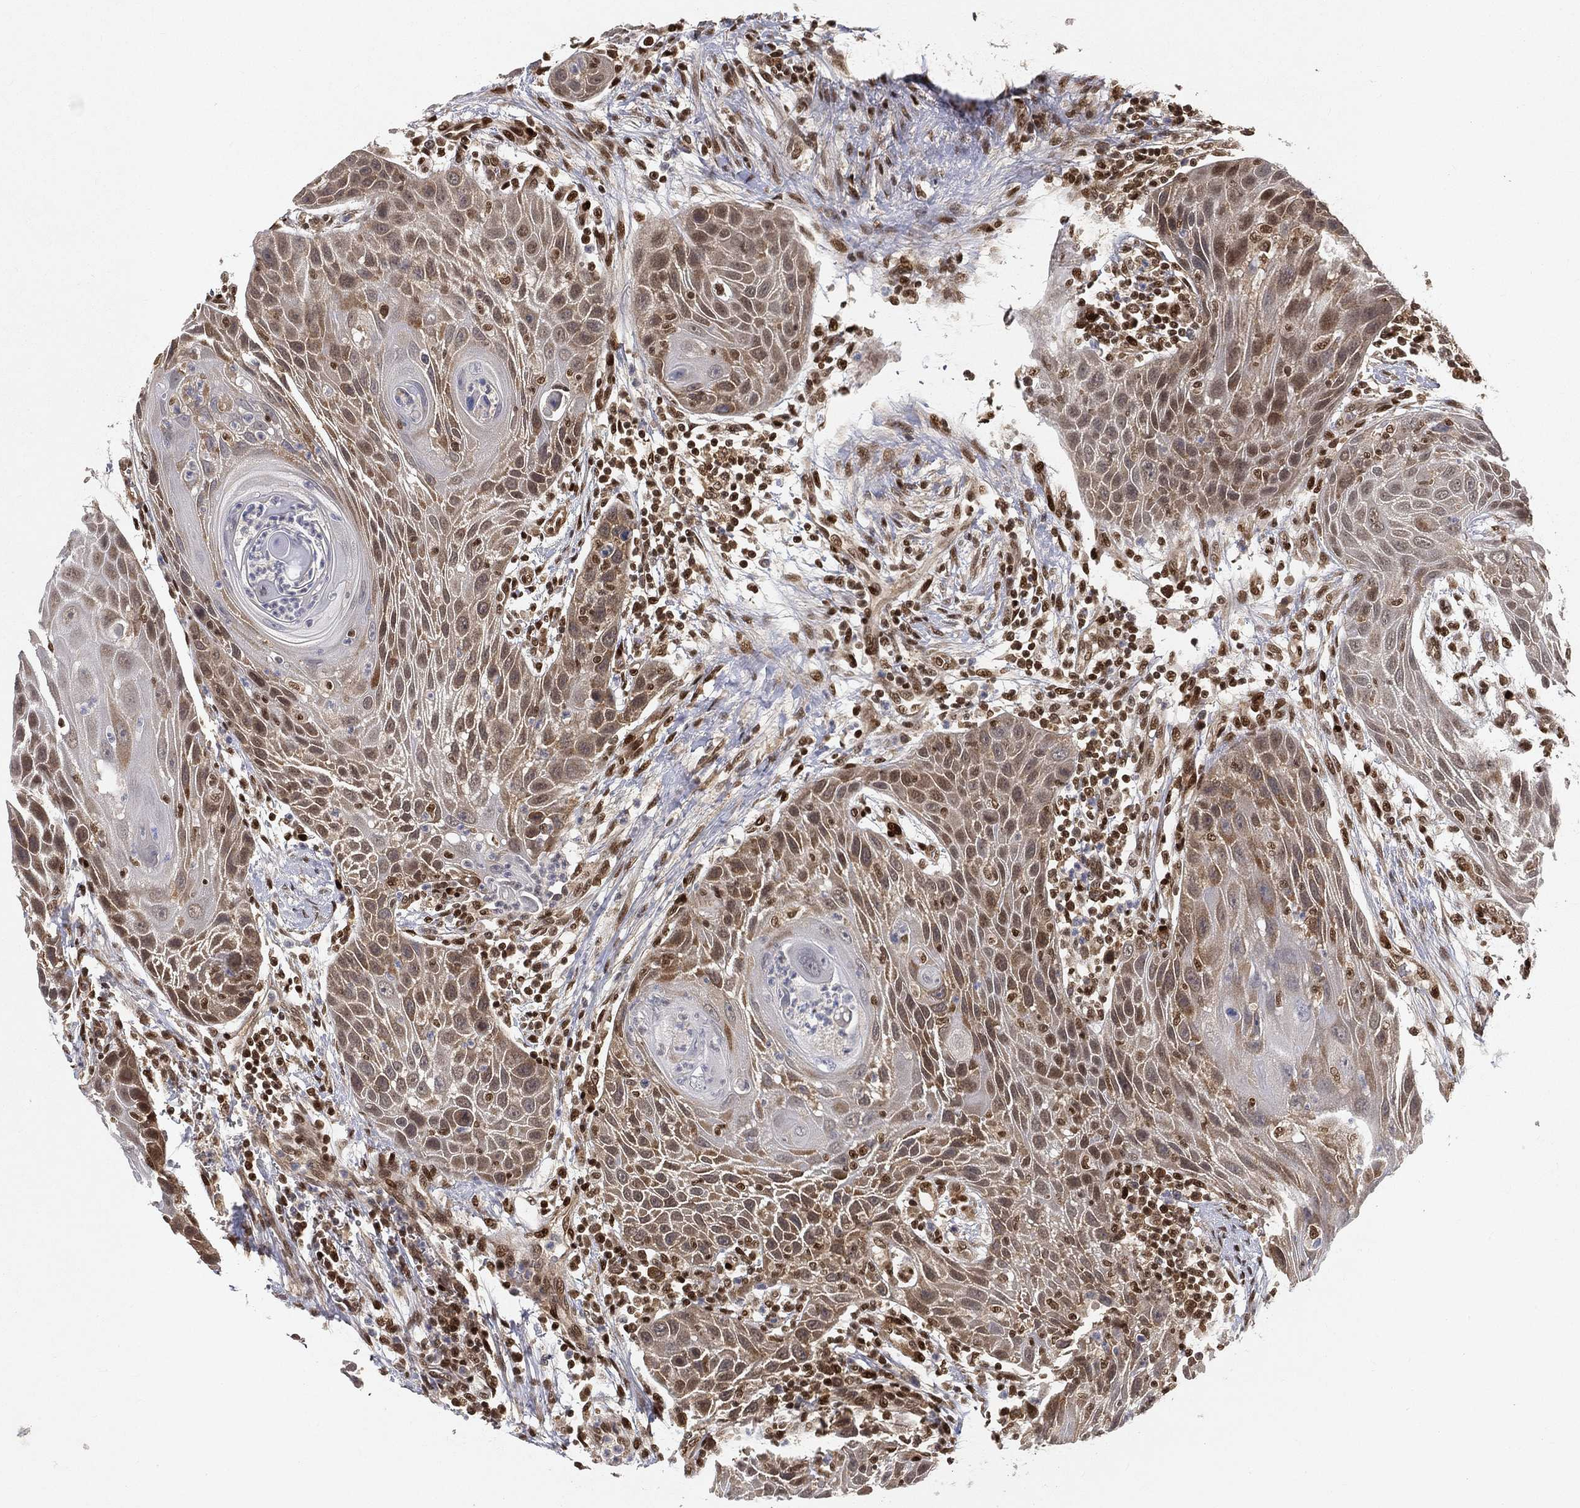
{"staining": {"intensity": "weak", "quantity": "25%-75%", "location": "cytoplasmic/membranous"}, "tissue": "head and neck cancer", "cell_type": "Tumor cells", "image_type": "cancer", "snomed": [{"axis": "morphology", "description": "Squamous cell carcinoma, NOS"}, {"axis": "topography", "description": "Head-Neck"}], "caption": "Weak cytoplasmic/membranous protein positivity is identified in about 25%-75% of tumor cells in head and neck squamous cell carcinoma.", "gene": "CRTC3", "patient": {"sex": "male", "age": 69}}